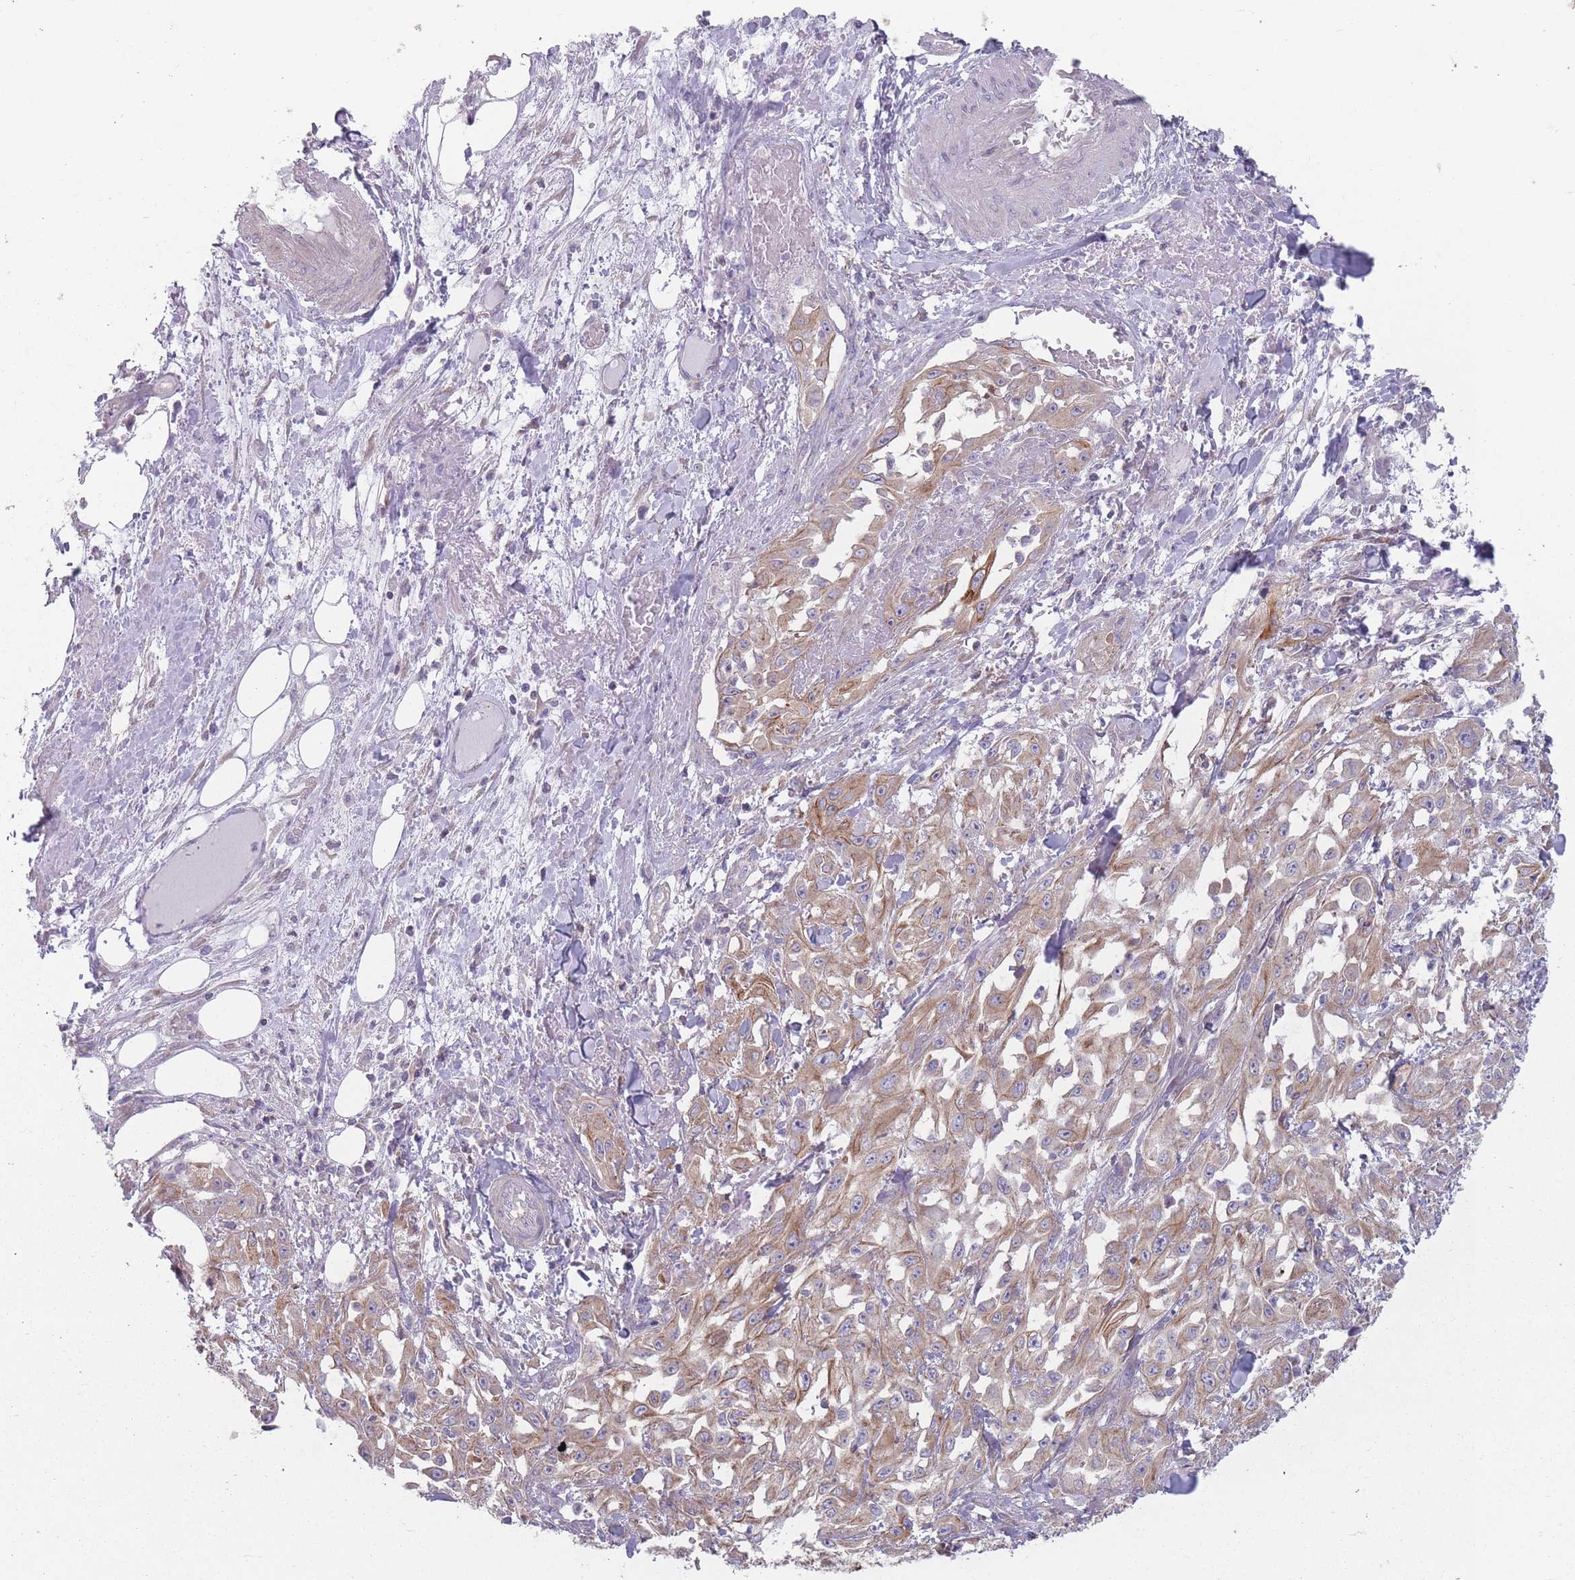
{"staining": {"intensity": "moderate", "quantity": ">75%", "location": "cytoplasmic/membranous"}, "tissue": "skin cancer", "cell_type": "Tumor cells", "image_type": "cancer", "snomed": [{"axis": "morphology", "description": "Squamous cell carcinoma, NOS"}, {"axis": "morphology", "description": "Squamous cell carcinoma, metastatic, NOS"}, {"axis": "topography", "description": "Skin"}, {"axis": "topography", "description": "Lymph node"}], "caption": "Skin cancer (squamous cell carcinoma) tissue displays moderate cytoplasmic/membranous staining in about >75% of tumor cells", "gene": "HSBP1L1", "patient": {"sex": "male", "age": 75}}